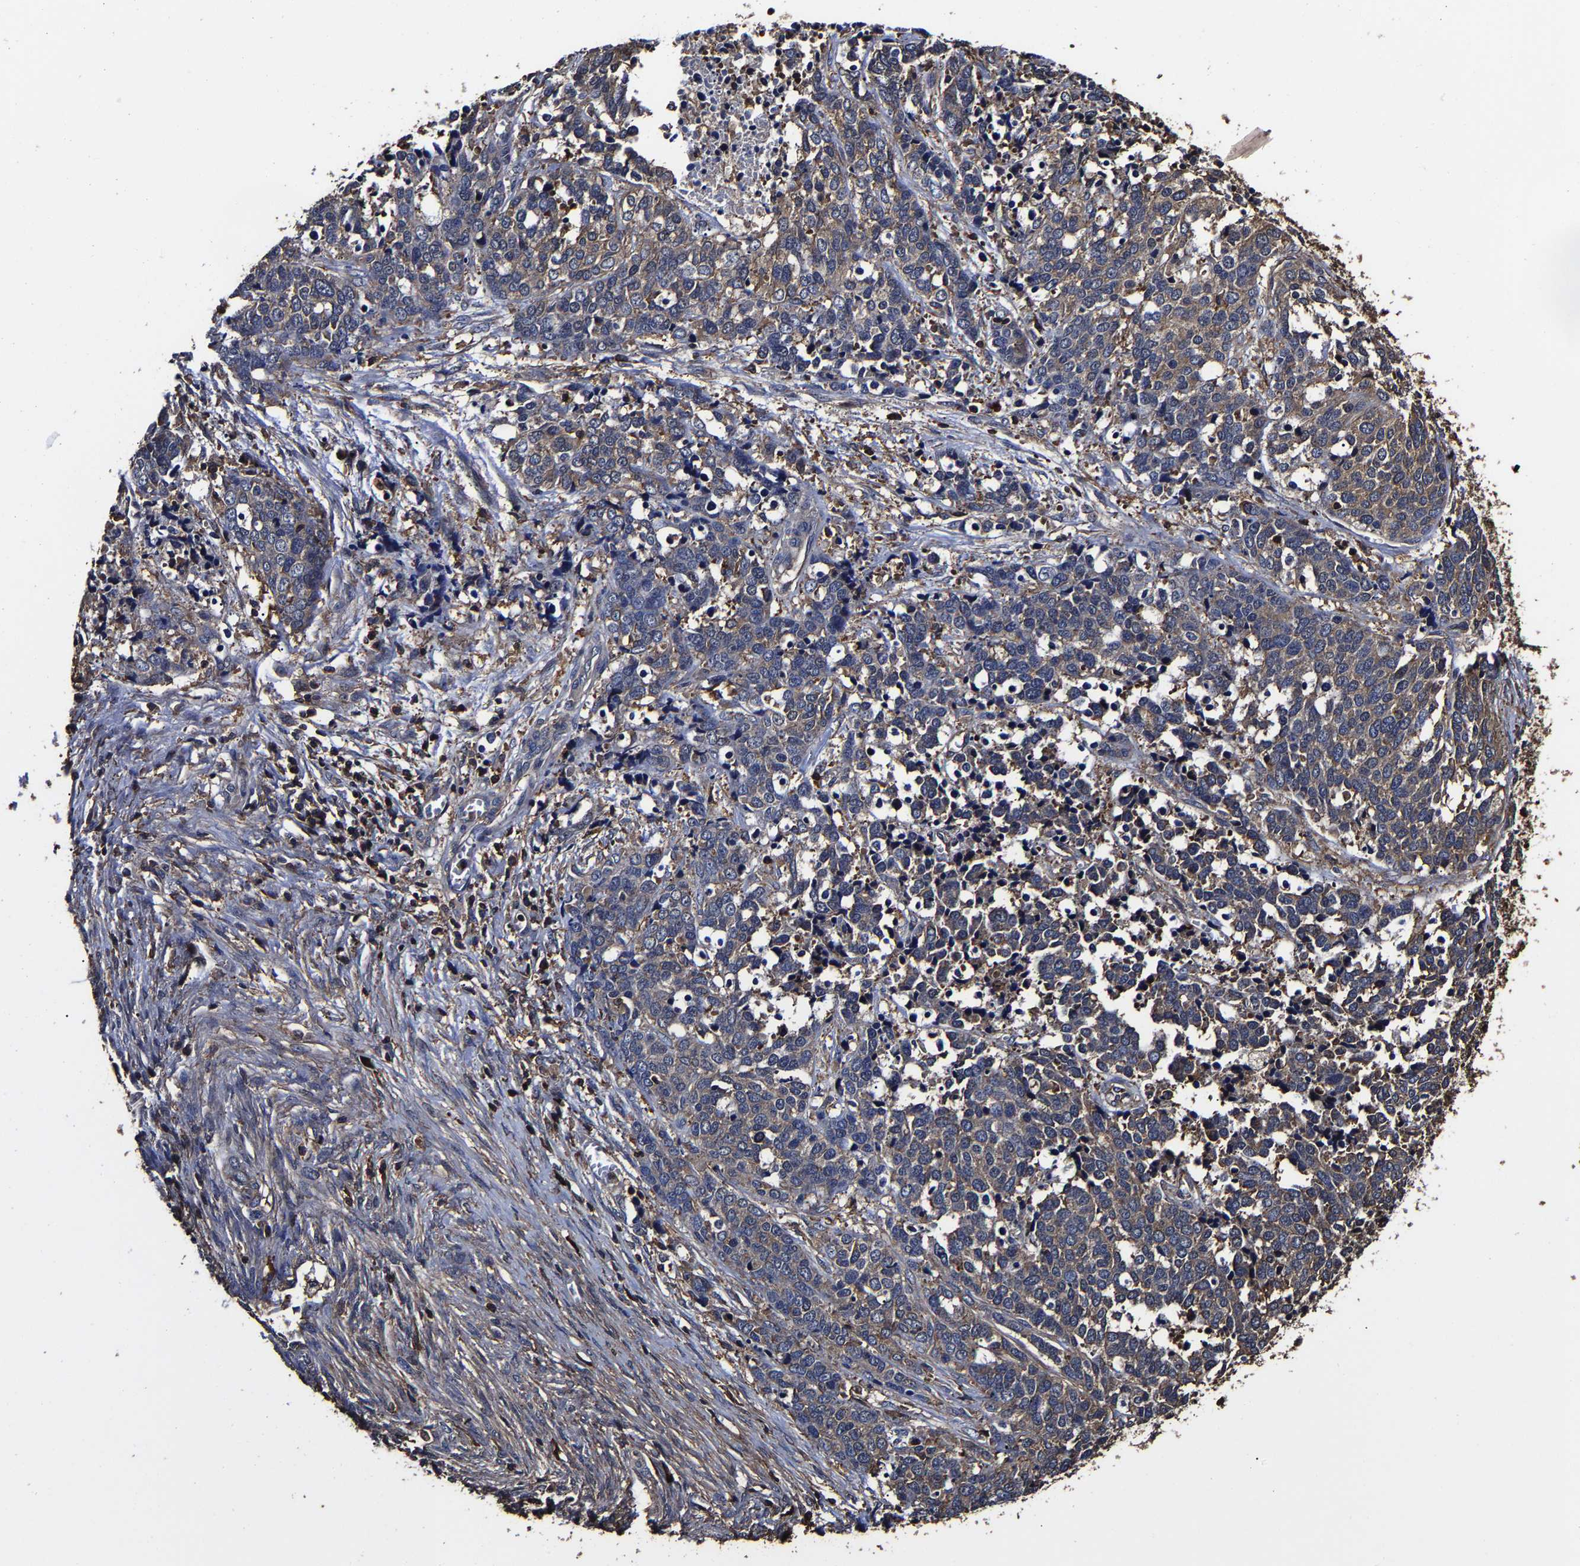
{"staining": {"intensity": "weak", "quantity": ">75%", "location": "cytoplasmic/membranous"}, "tissue": "ovarian cancer", "cell_type": "Tumor cells", "image_type": "cancer", "snomed": [{"axis": "morphology", "description": "Cystadenocarcinoma, serous, NOS"}, {"axis": "topography", "description": "Ovary"}], "caption": "Immunohistochemistry (IHC) of human serous cystadenocarcinoma (ovarian) exhibits low levels of weak cytoplasmic/membranous expression in approximately >75% of tumor cells.", "gene": "SSH3", "patient": {"sex": "female", "age": 44}}